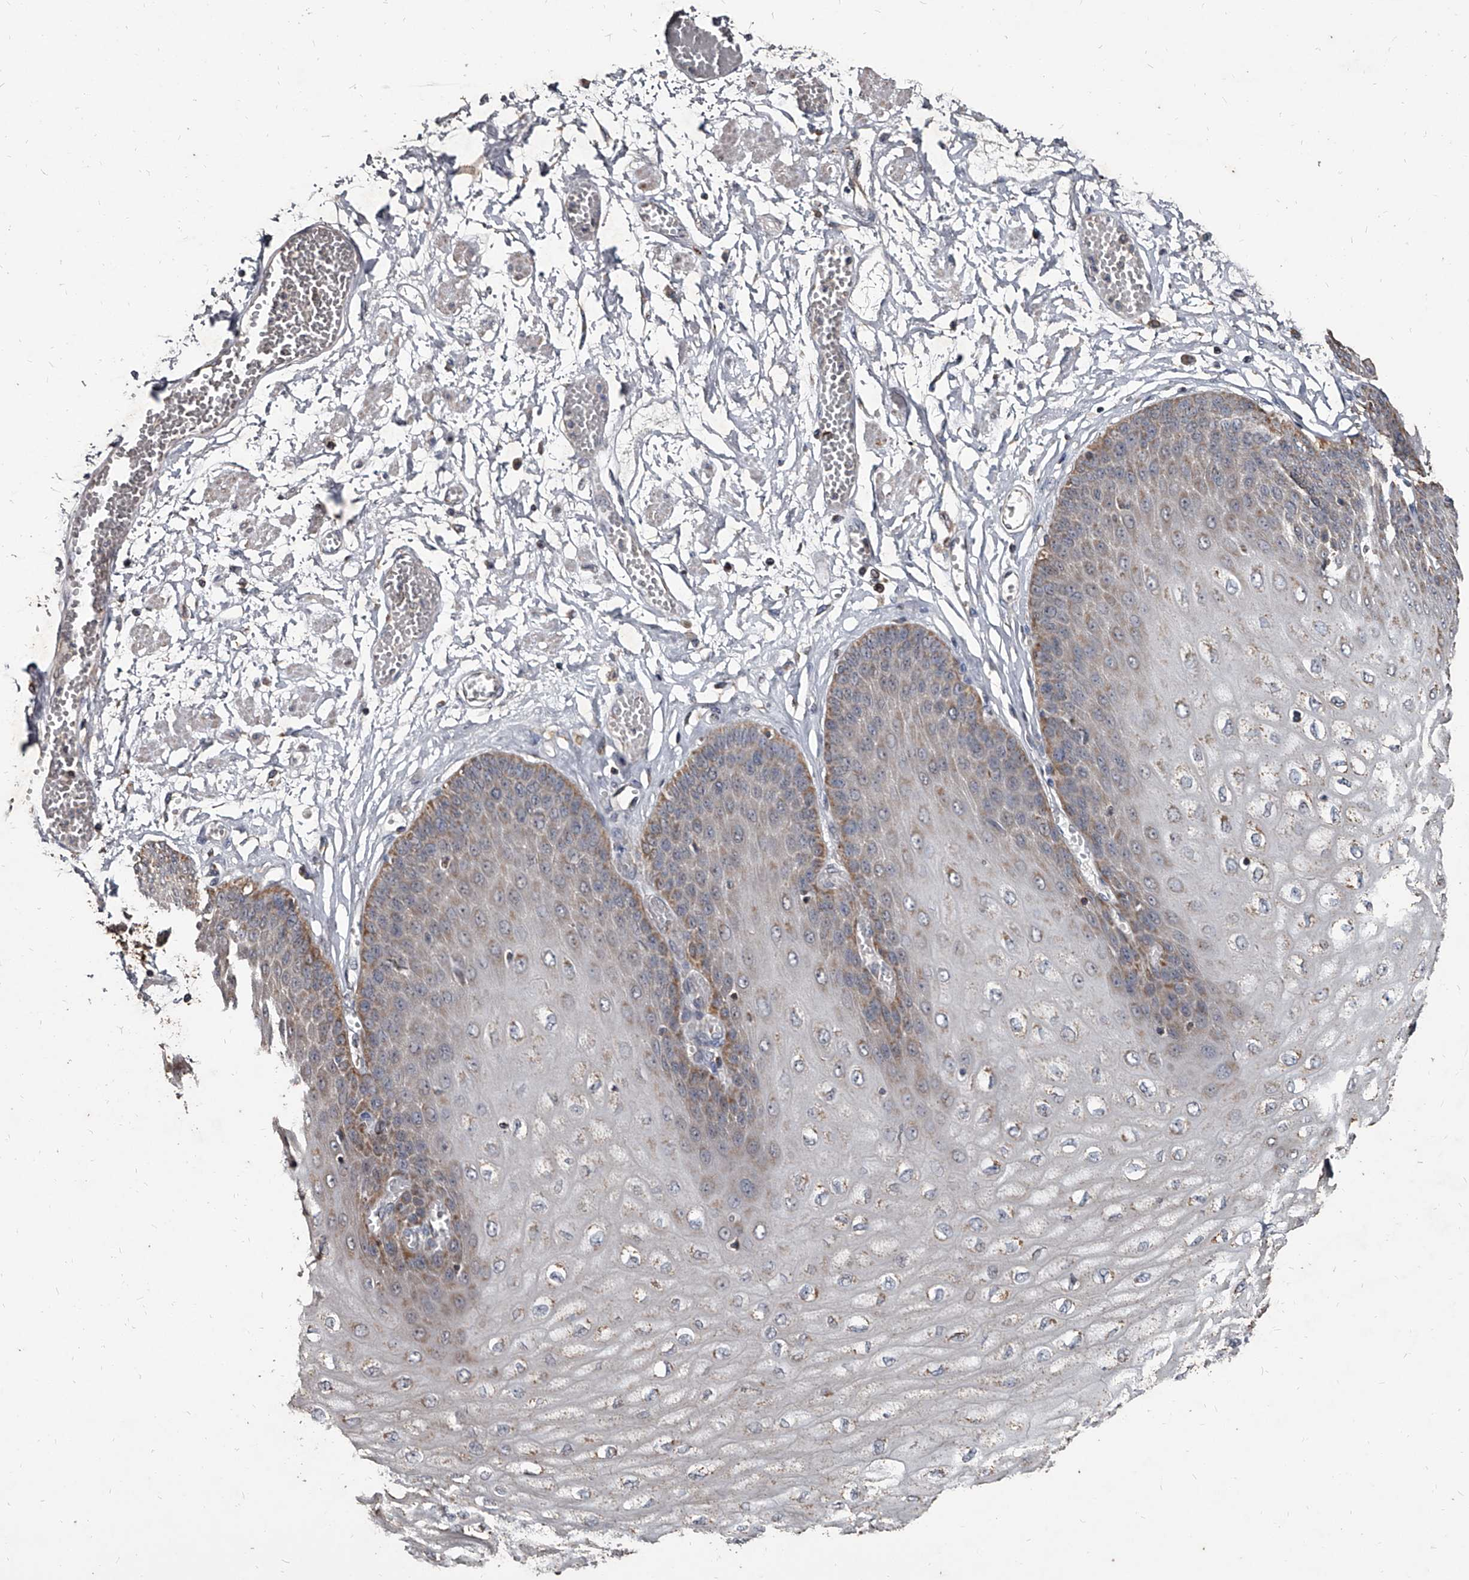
{"staining": {"intensity": "moderate", "quantity": "25%-75%", "location": "cytoplasmic/membranous"}, "tissue": "esophagus", "cell_type": "Squamous epithelial cells", "image_type": "normal", "snomed": [{"axis": "morphology", "description": "Normal tissue, NOS"}, {"axis": "topography", "description": "Esophagus"}], "caption": "Immunohistochemical staining of benign human esophagus shows 25%-75% levels of moderate cytoplasmic/membranous protein expression in approximately 25%-75% of squamous epithelial cells.", "gene": "GPR183", "patient": {"sex": "male", "age": 60}}